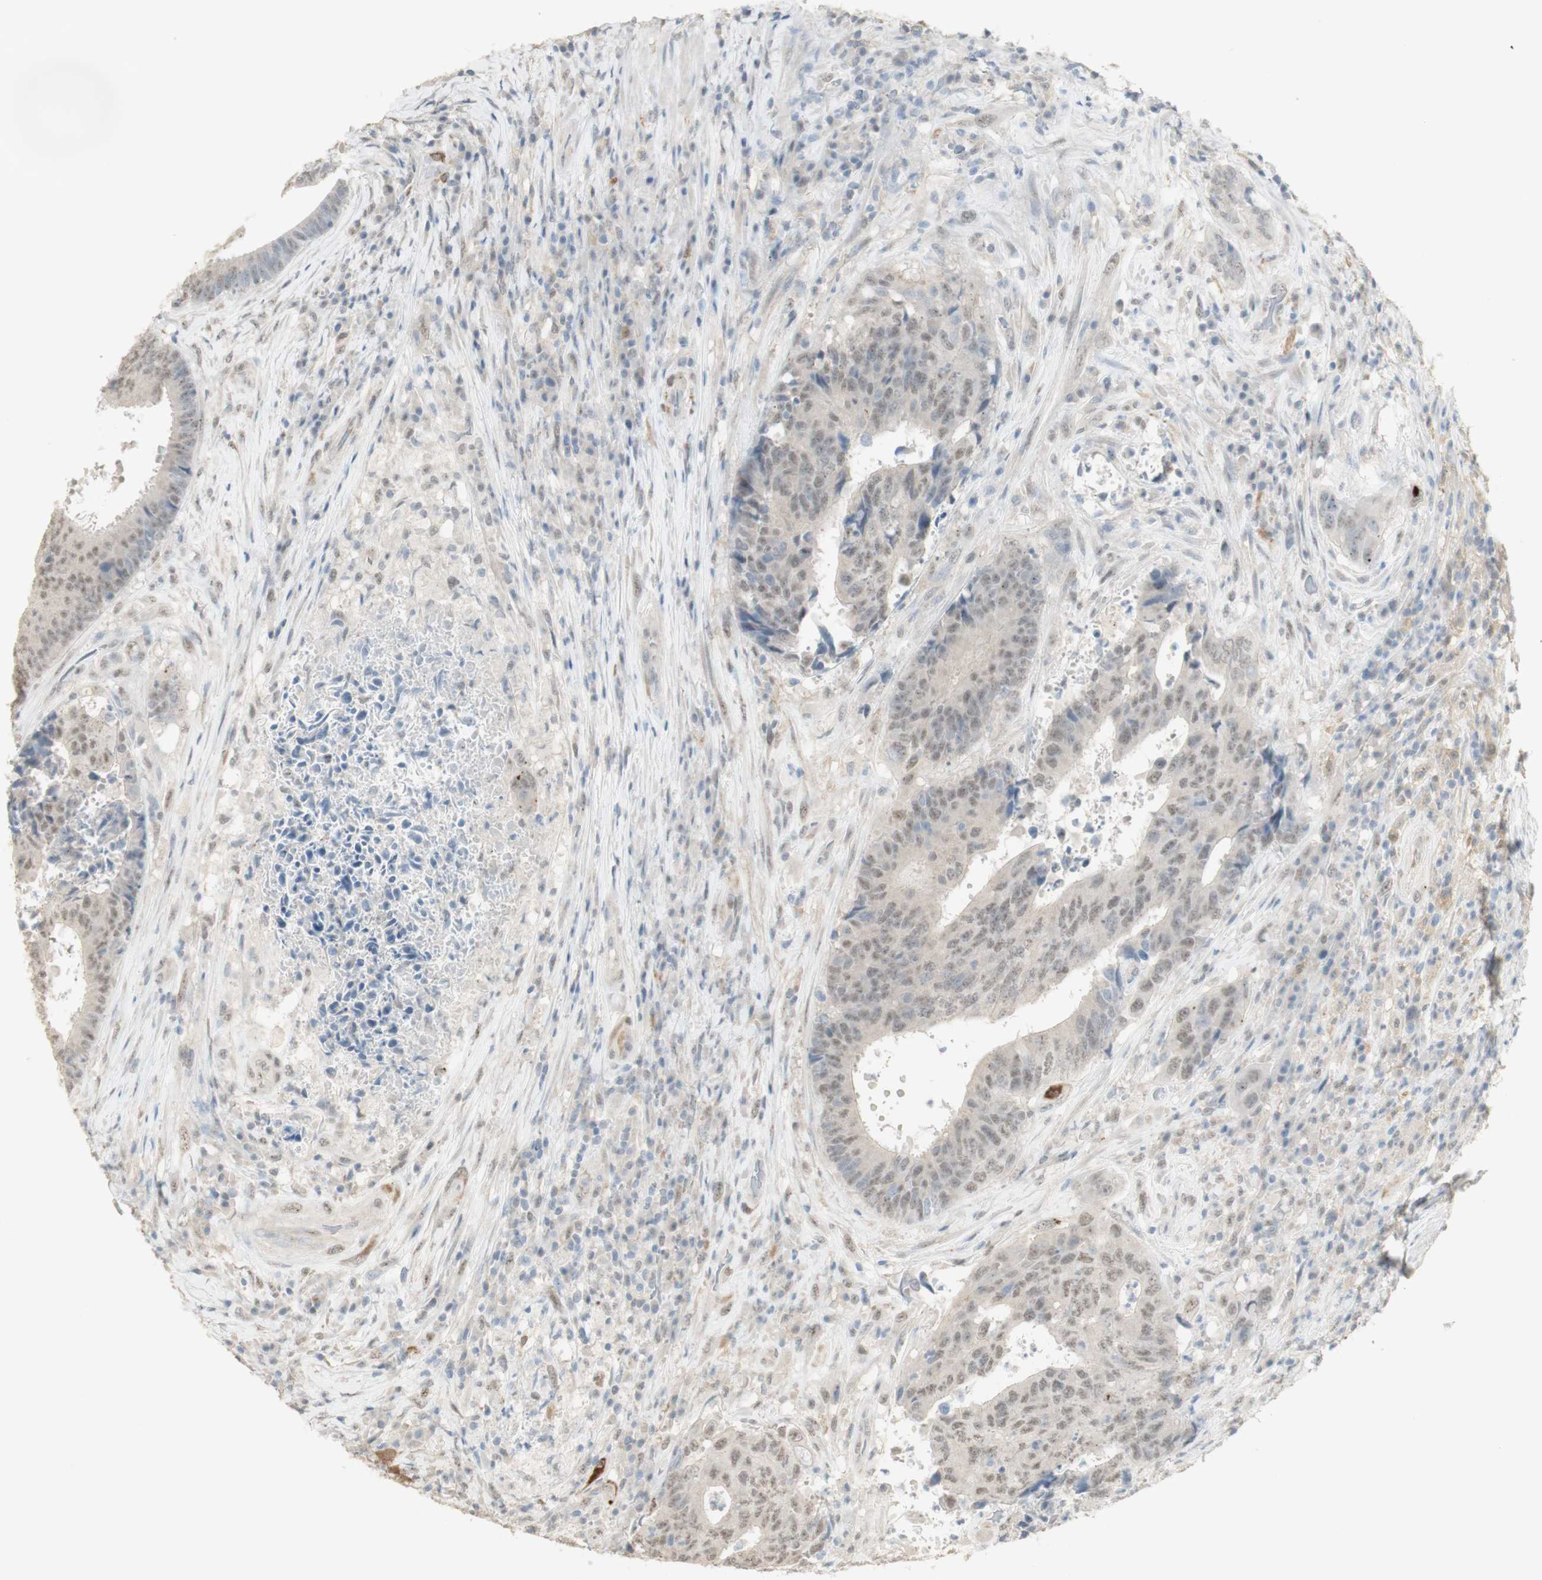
{"staining": {"intensity": "weak", "quantity": ">75%", "location": "cytoplasmic/membranous,nuclear"}, "tissue": "colorectal cancer", "cell_type": "Tumor cells", "image_type": "cancer", "snomed": [{"axis": "morphology", "description": "Adenocarcinoma, NOS"}, {"axis": "topography", "description": "Rectum"}], "caption": "Tumor cells reveal low levels of weak cytoplasmic/membranous and nuclear expression in about >75% of cells in human colorectal cancer.", "gene": "MUC3A", "patient": {"sex": "male", "age": 72}}